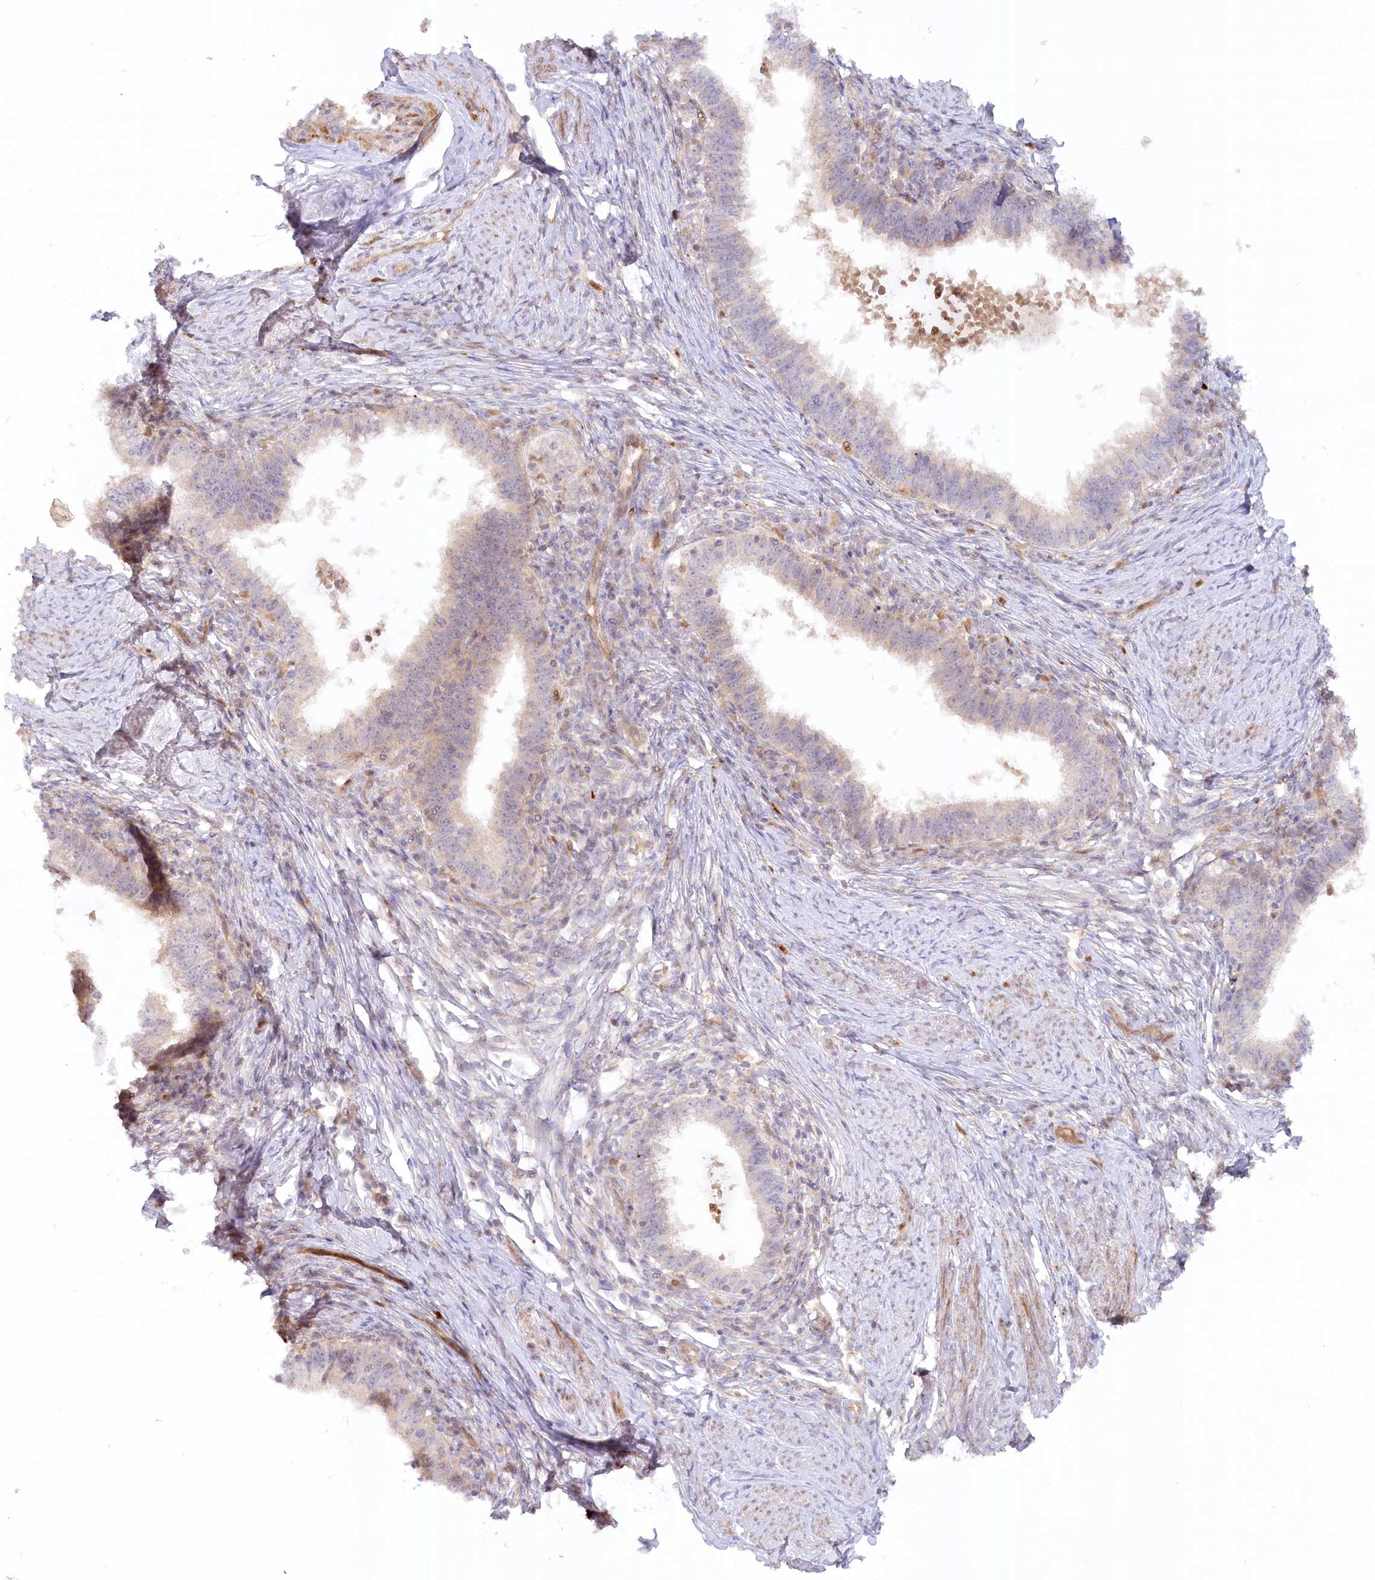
{"staining": {"intensity": "weak", "quantity": "<25%", "location": "cytoplasmic/membranous"}, "tissue": "cervical cancer", "cell_type": "Tumor cells", "image_type": "cancer", "snomed": [{"axis": "morphology", "description": "Adenocarcinoma, NOS"}, {"axis": "topography", "description": "Cervix"}], "caption": "Tumor cells show no significant staining in adenocarcinoma (cervical).", "gene": "GBE1", "patient": {"sex": "female", "age": 36}}